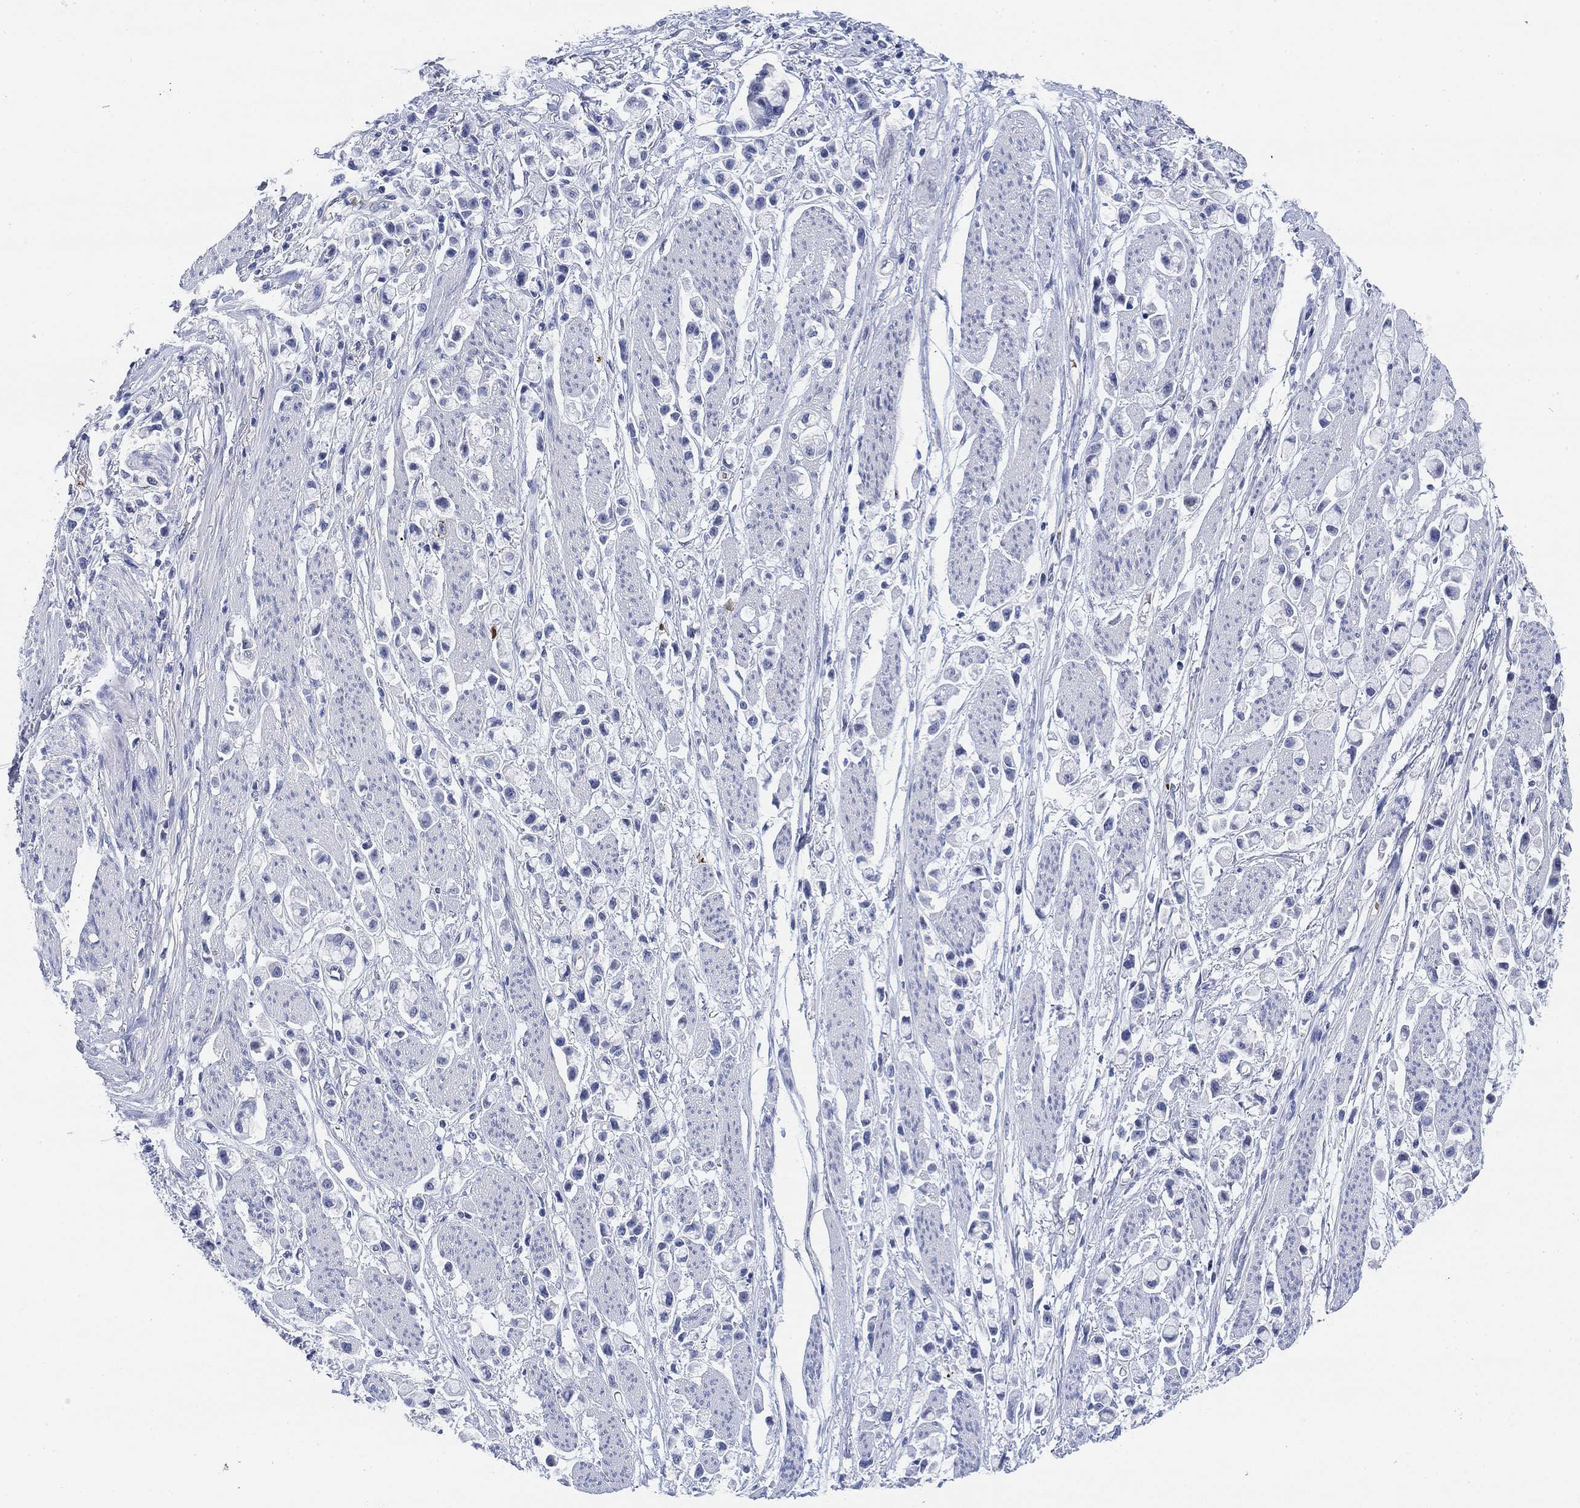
{"staining": {"intensity": "negative", "quantity": "none", "location": "none"}, "tissue": "stomach cancer", "cell_type": "Tumor cells", "image_type": "cancer", "snomed": [{"axis": "morphology", "description": "Adenocarcinoma, NOS"}, {"axis": "topography", "description": "Stomach"}], "caption": "Immunohistochemistry (IHC) image of neoplastic tissue: human stomach adenocarcinoma stained with DAB shows no significant protein positivity in tumor cells.", "gene": "PAX6", "patient": {"sex": "female", "age": 81}}